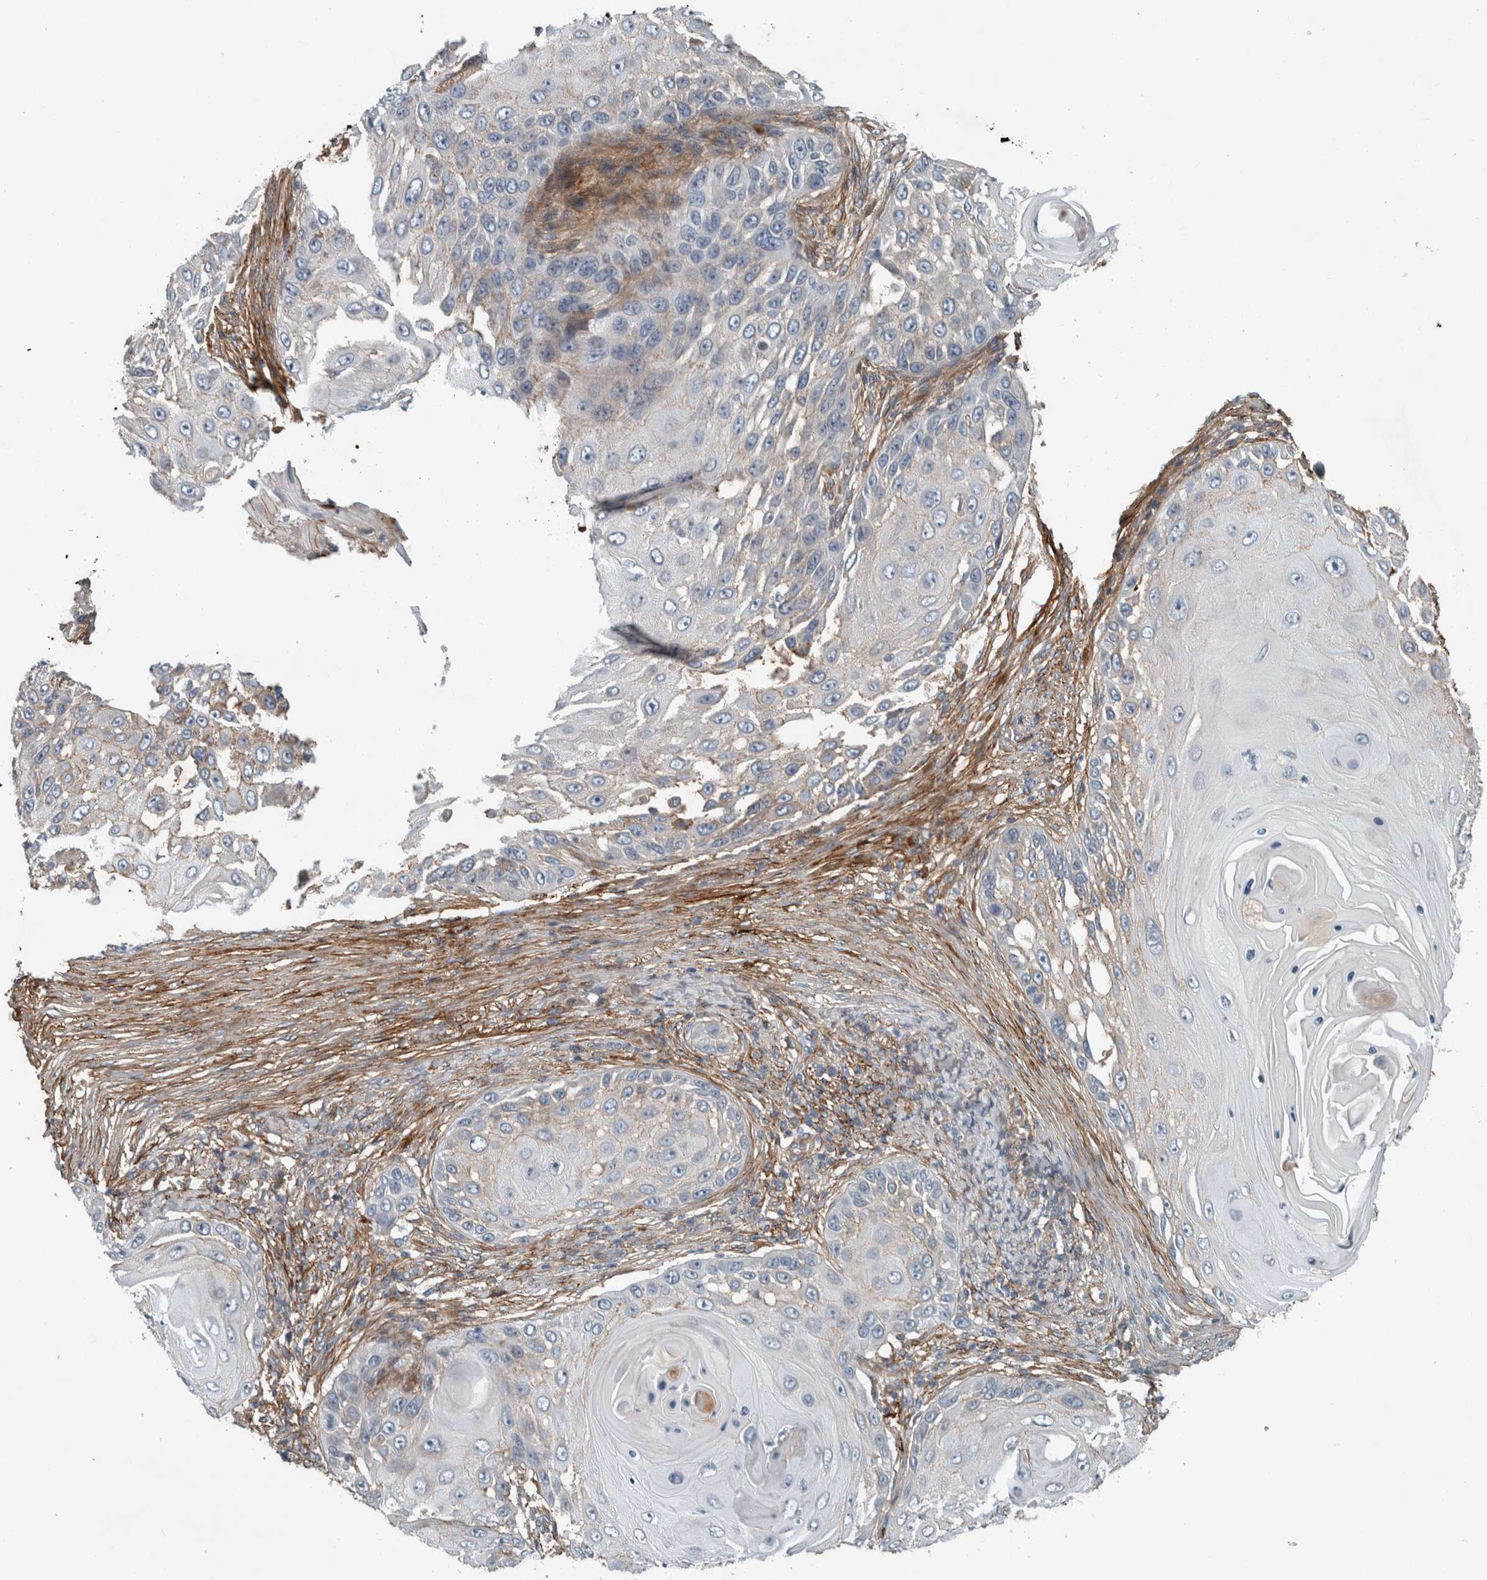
{"staining": {"intensity": "weak", "quantity": "<25%", "location": "cytoplasmic/membranous"}, "tissue": "skin cancer", "cell_type": "Tumor cells", "image_type": "cancer", "snomed": [{"axis": "morphology", "description": "Squamous cell carcinoma, NOS"}, {"axis": "topography", "description": "Skin"}], "caption": "IHC image of skin cancer stained for a protein (brown), which reveals no expression in tumor cells.", "gene": "FN1", "patient": {"sex": "female", "age": 44}}